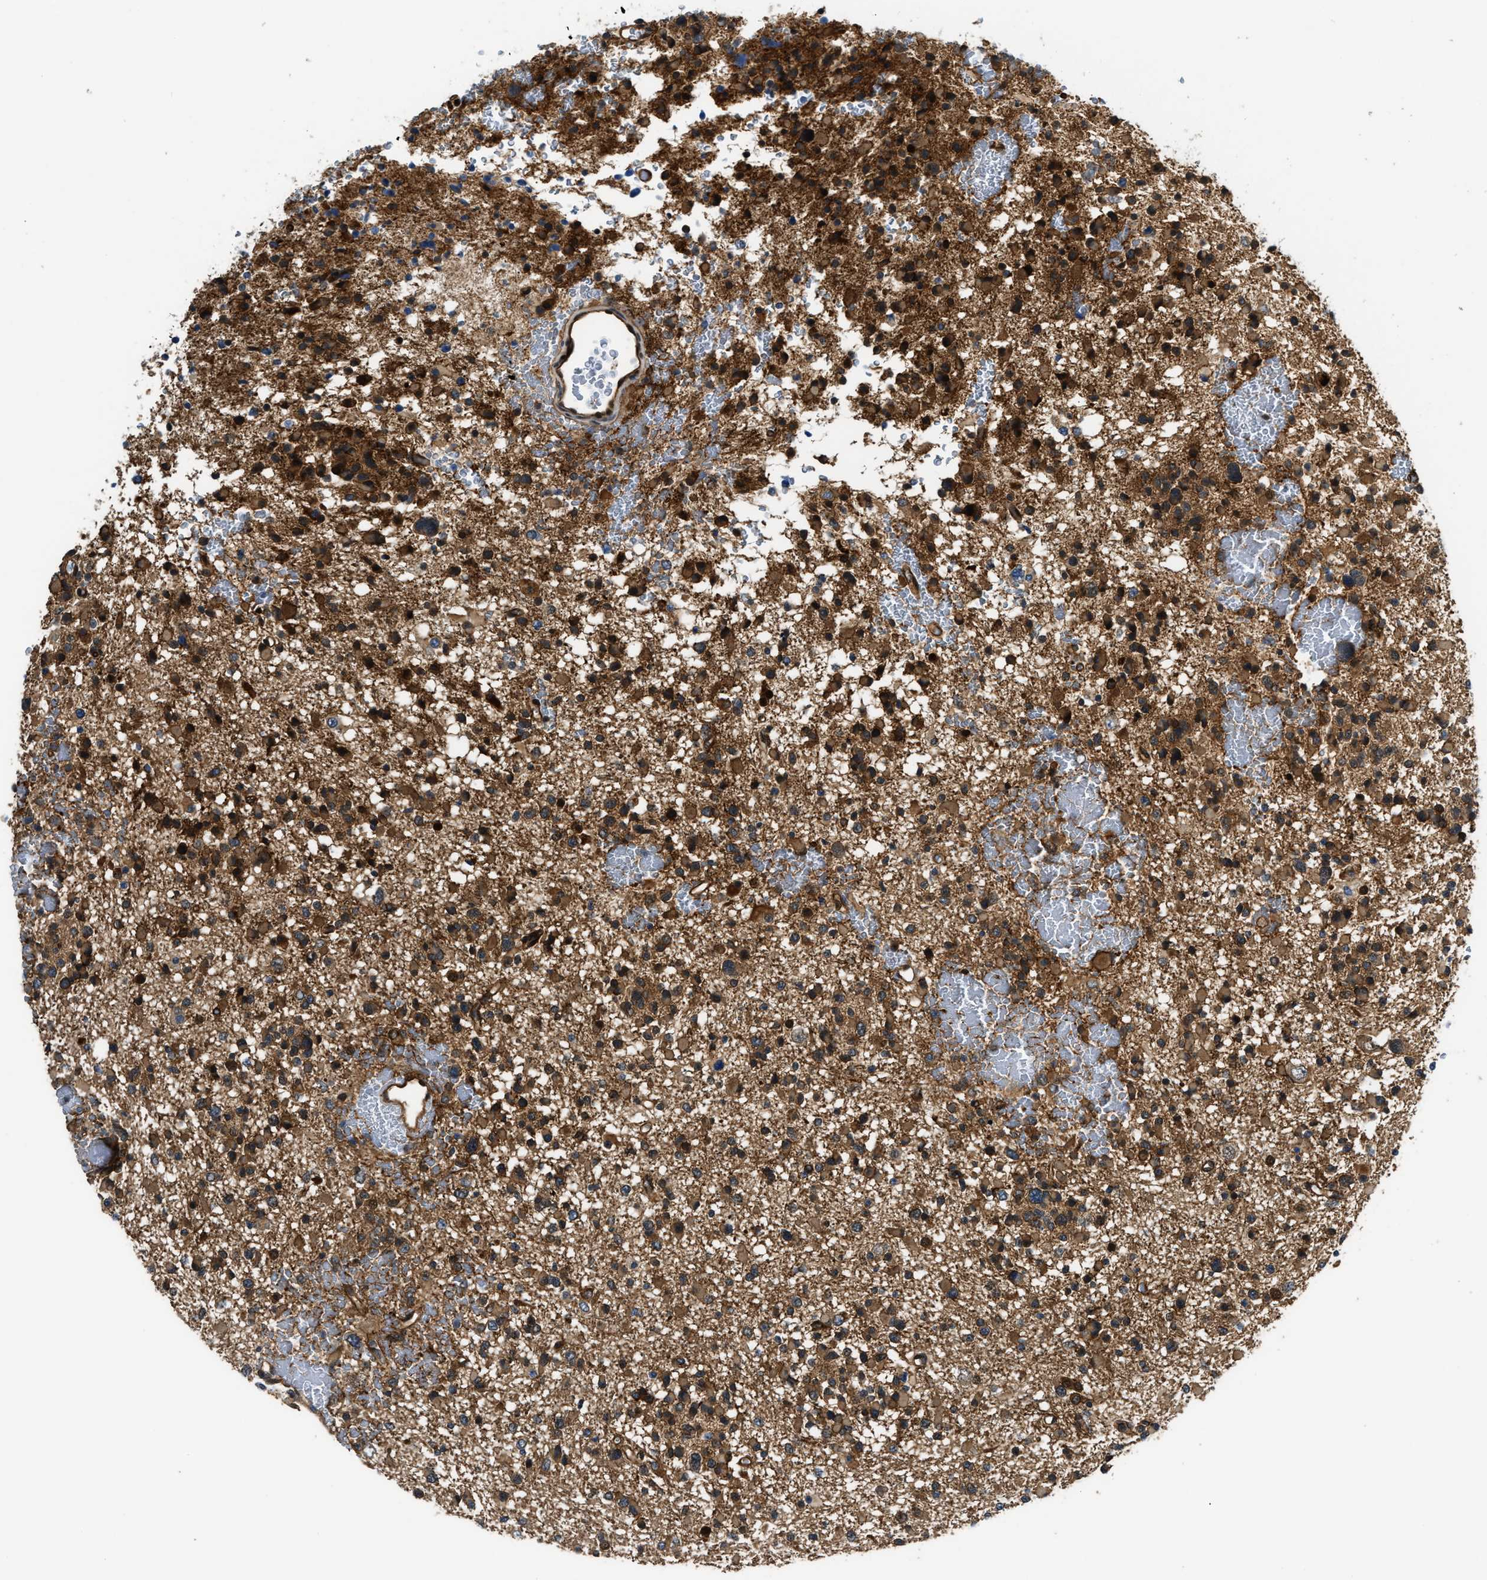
{"staining": {"intensity": "moderate", "quantity": ">75%", "location": "cytoplasmic/membranous"}, "tissue": "glioma", "cell_type": "Tumor cells", "image_type": "cancer", "snomed": [{"axis": "morphology", "description": "Glioma, malignant, Low grade"}, {"axis": "topography", "description": "Brain"}], "caption": "Tumor cells reveal moderate cytoplasmic/membranous positivity in about >75% of cells in glioma.", "gene": "COPS2", "patient": {"sex": "female", "age": 22}}